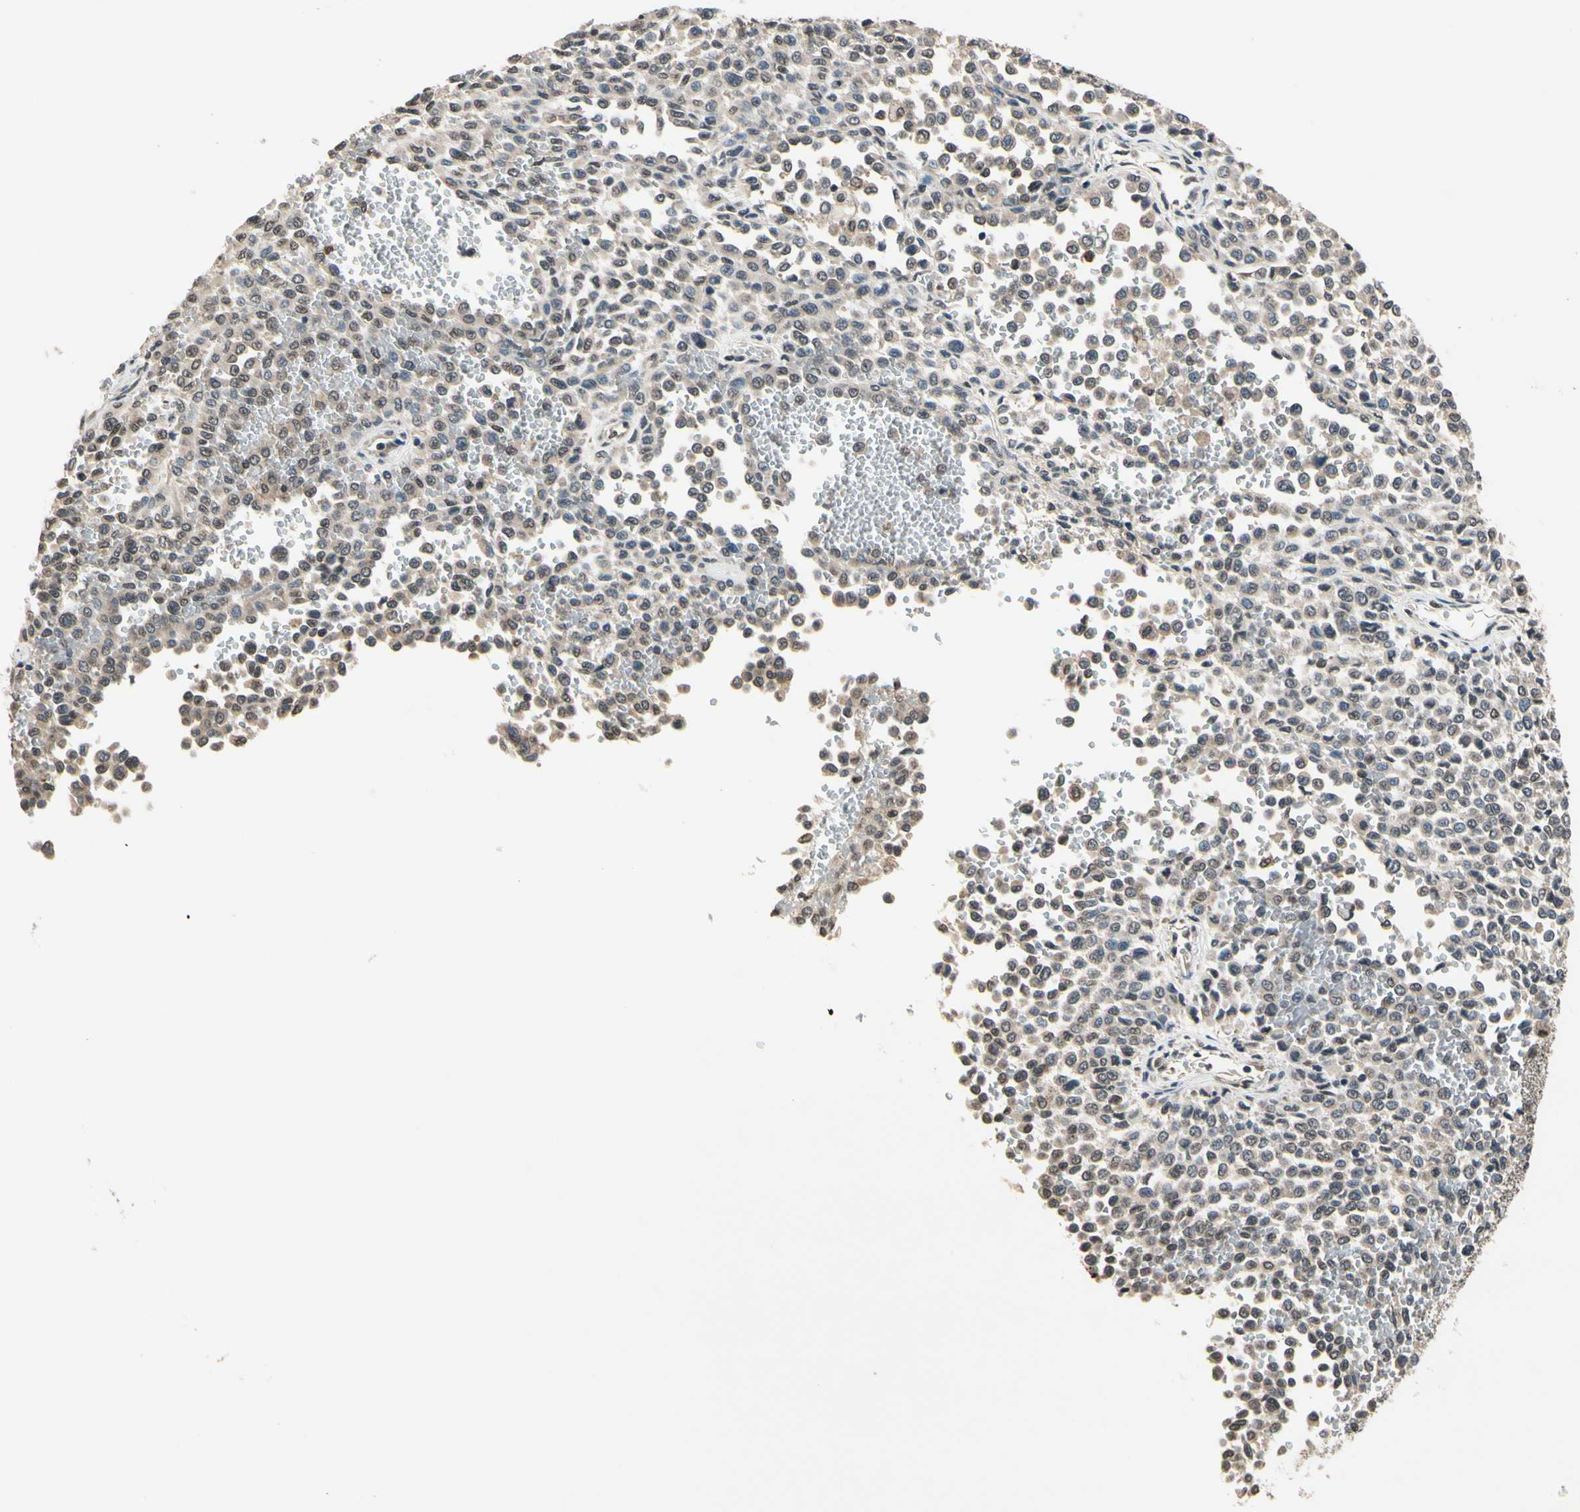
{"staining": {"intensity": "weak", "quantity": ">75%", "location": "none"}, "tissue": "melanoma", "cell_type": "Tumor cells", "image_type": "cancer", "snomed": [{"axis": "morphology", "description": "Malignant melanoma, Metastatic site"}, {"axis": "topography", "description": "Pancreas"}], "caption": "Immunohistochemical staining of human malignant melanoma (metastatic site) exhibits weak None protein expression in about >75% of tumor cells.", "gene": "GCLC", "patient": {"sex": "female", "age": 30}}